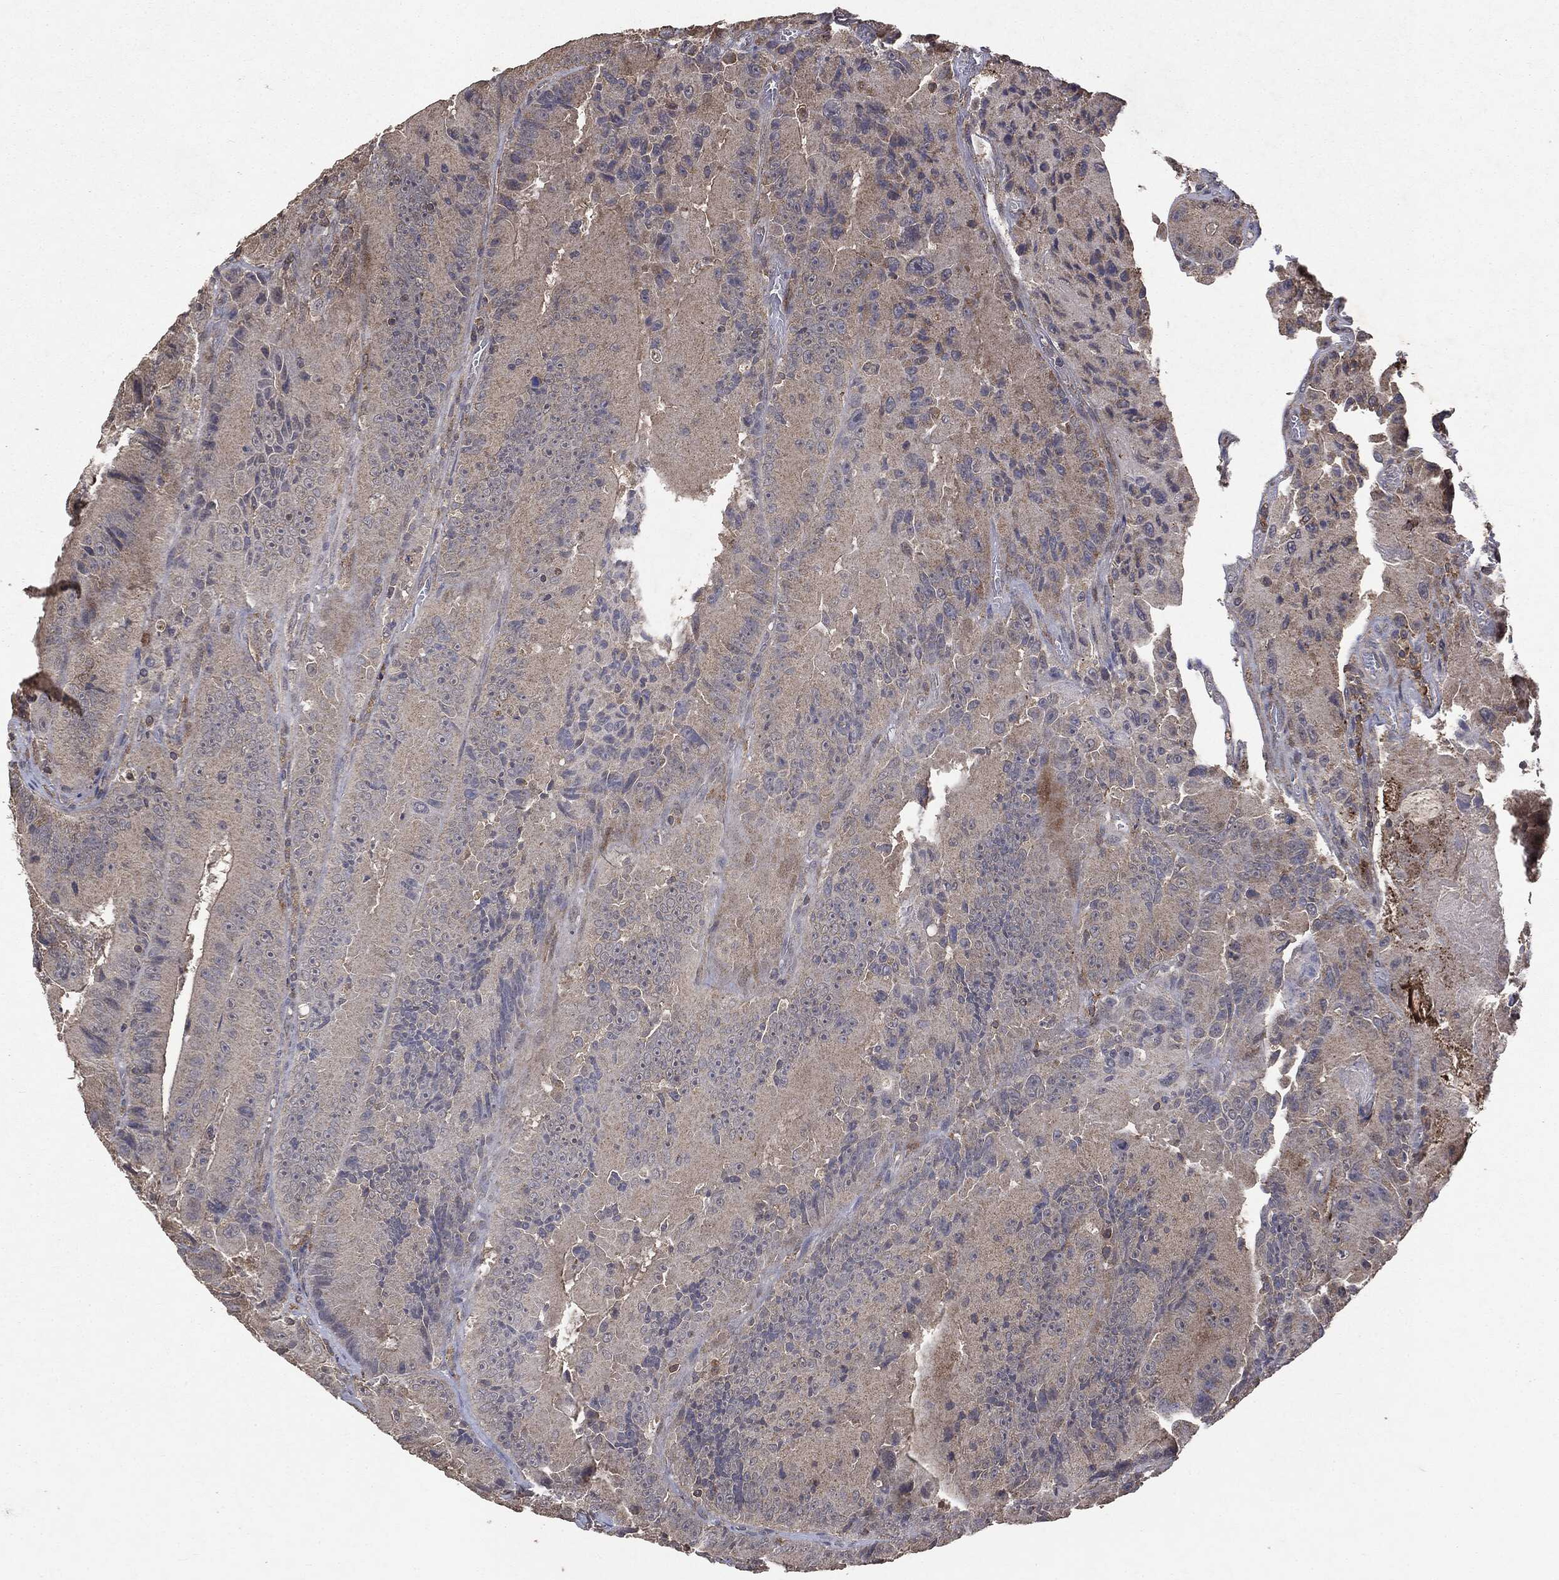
{"staining": {"intensity": "negative", "quantity": "none", "location": "none"}, "tissue": "colorectal cancer", "cell_type": "Tumor cells", "image_type": "cancer", "snomed": [{"axis": "morphology", "description": "Adenocarcinoma, NOS"}, {"axis": "topography", "description": "Colon"}], "caption": "The IHC histopathology image has no significant expression in tumor cells of colorectal cancer tissue.", "gene": "PTEN", "patient": {"sex": "female", "age": 86}}